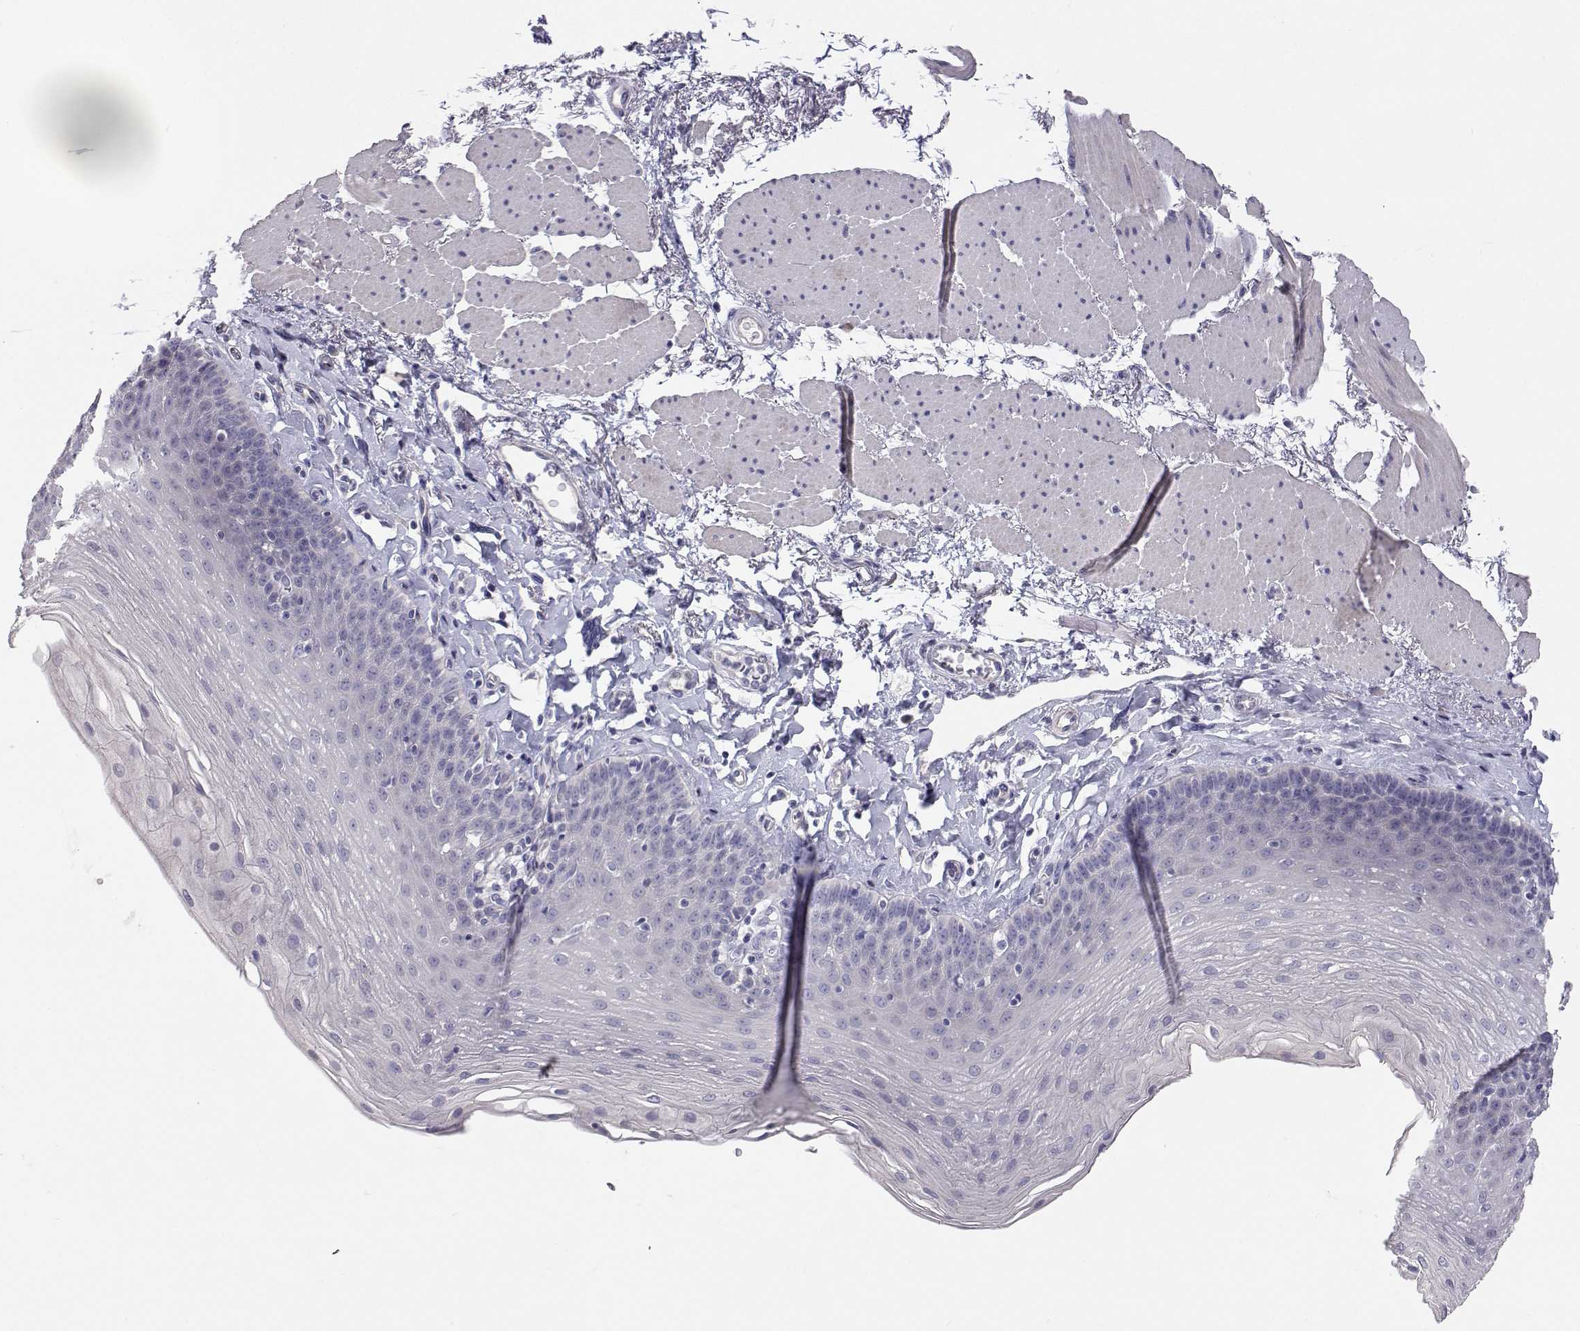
{"staining": {"intensity": "negative", "quantity": "none", "location": "none"}, "tissue": "esophagus", "cell_type": "Squamous epithelial cells", "image_type": "normal", "snomed": [{"axis": "morphology", "description": "Normal tissue, NOS"}, {"axis": "topography", "description": "Esophagus"}], "caption": "IHC photomicrograph of normal esophagus: esophagus stained with DAB shows no significant protein expression in squamous epithelial cells.", "gene": "ANKRD65", "patient": {"sex": "female", "age": 81}}